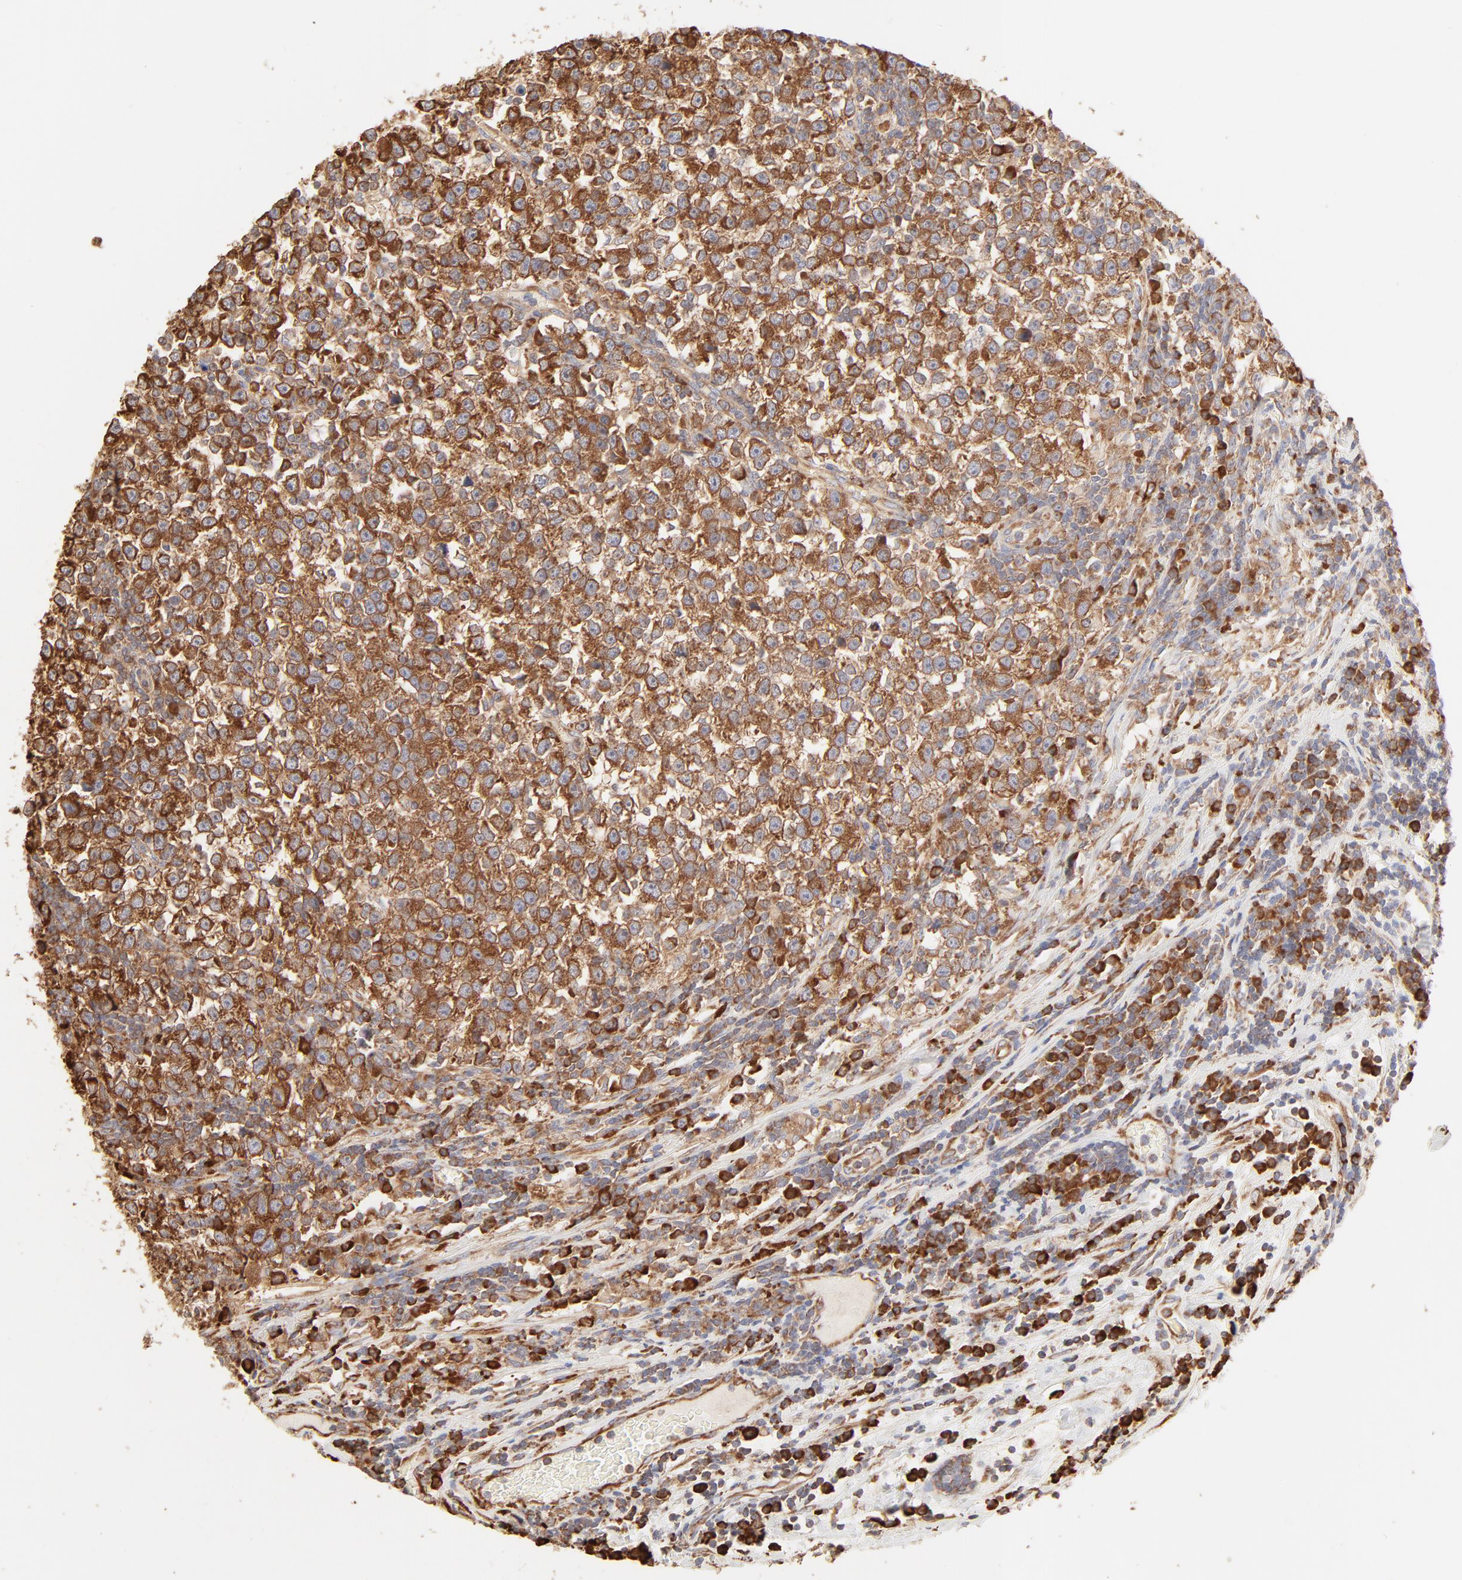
{"staining": {"intensity": "strong", "quantity": ">75%", "location": "cytoplasmic/membranous"}, "tissue": "testis cancer", "cell_type": "Tumor cells", "image_type": "cancer", "snomed": [{"axis": "morphology", "description": "Seminoma, NOS"}, {"axis": "topography", "description": "Testis"}], "caption": "Immunohistochemical staining of human testis cancer (seminoma) exhibits strong cytoplasmic/membranous protein positivity in approximately >75% of tumor cells. The protein of interest is stained brown, and the nuclei are stained in blue (DAB (3,3'-diaminobenzidine) IHC with brightfield microscopy, high magnification).", "gene": "RPS20", "patient": {"sex": "male", "age": 43}}